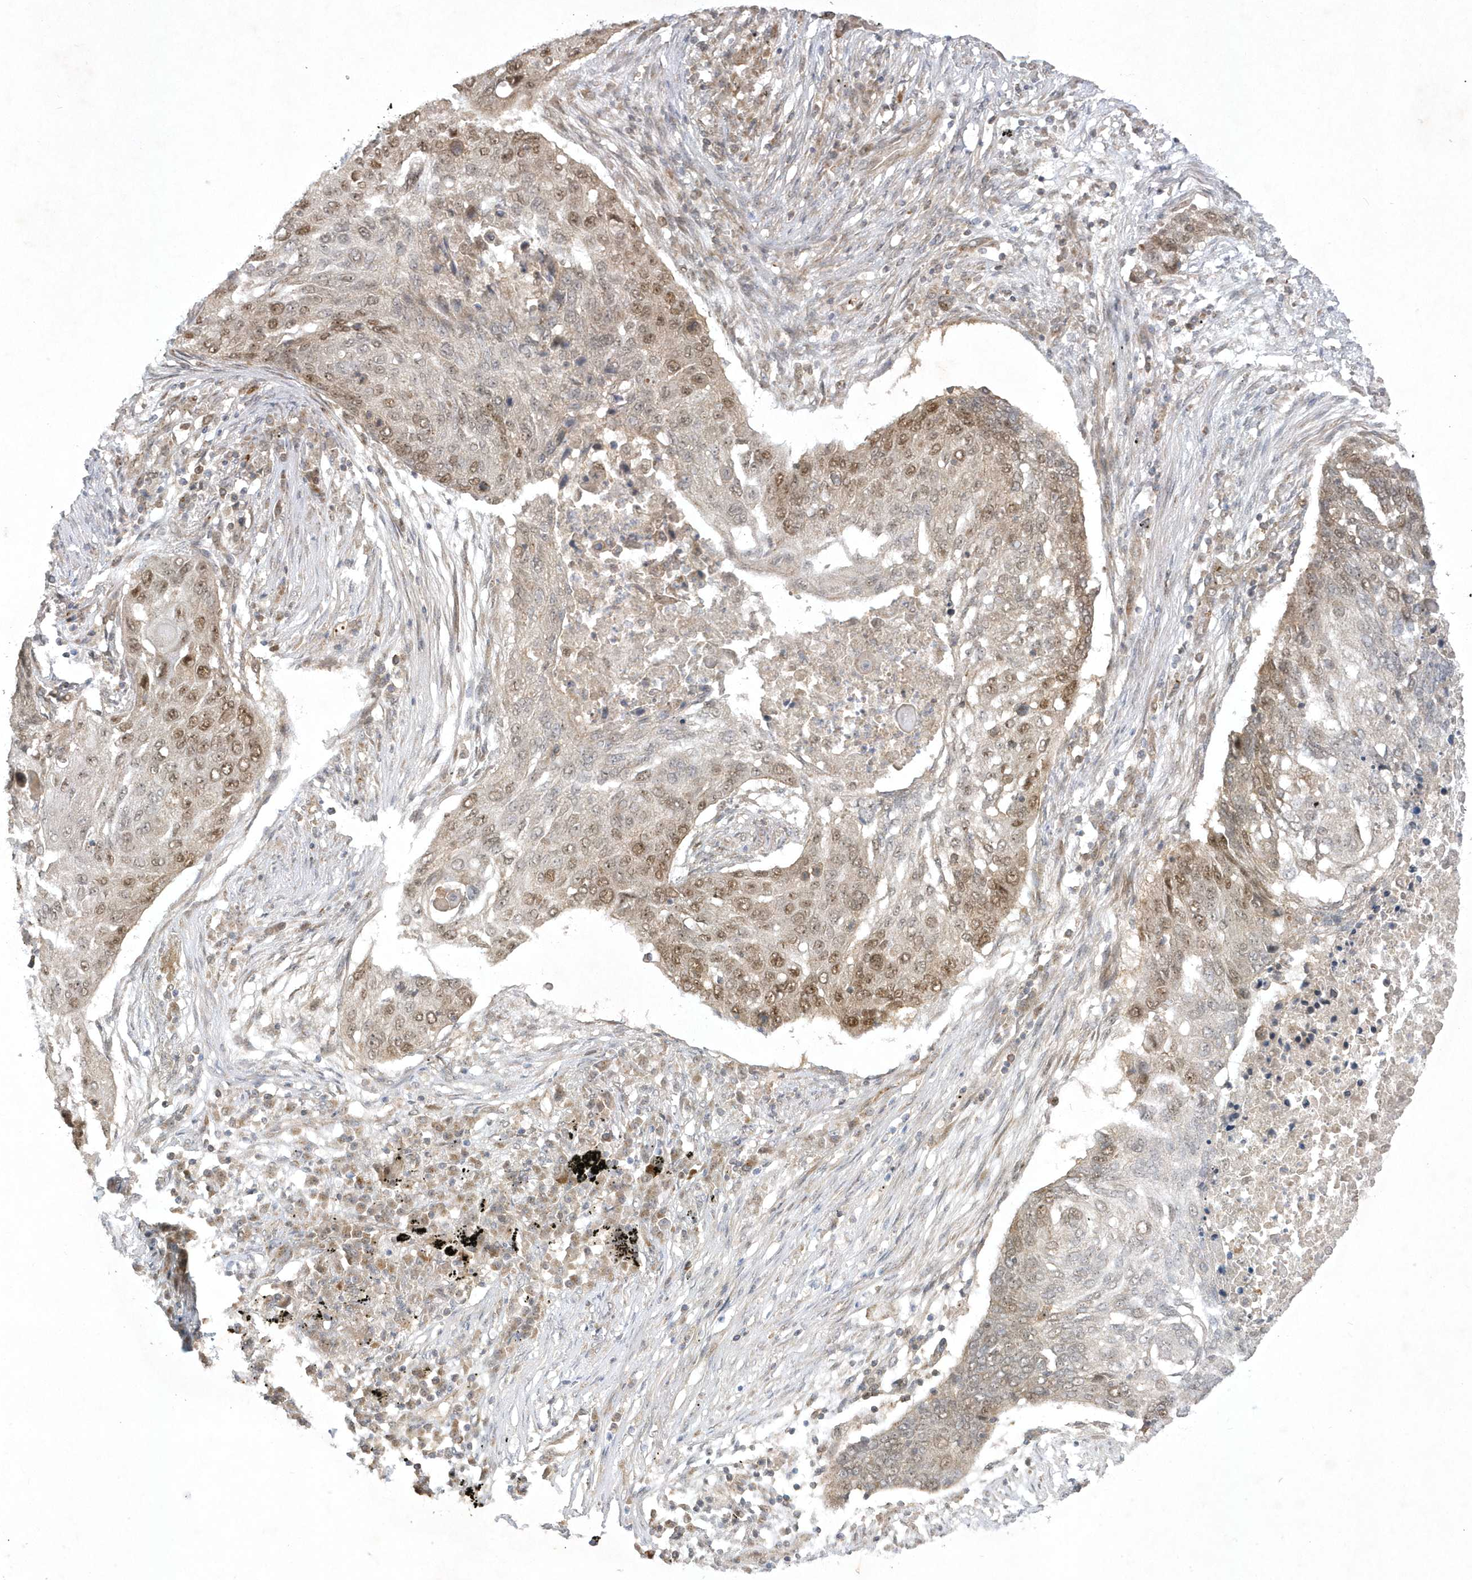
{"staining": {"intensity": "moderate", "quantity": ">75%", "location": "nuclear"}, "tissue": "lung cancer", "cell_type": "Tumor cells", "image_type": "cancer", "snomed": [{"axis": "morphology", "description": "Squamous cell carcinoma, NOS"}, {"axis": "topography", "description": "Lung"}], "caption": "Immunohistochemical staining of human squamous cell carcinoma (lung) demonstrates medium levels of moderate nuclear protein positivity in approximately >75% of tumor cells.", "gene": "NAF1", "patient": {"sex": "female", "age": 63}}